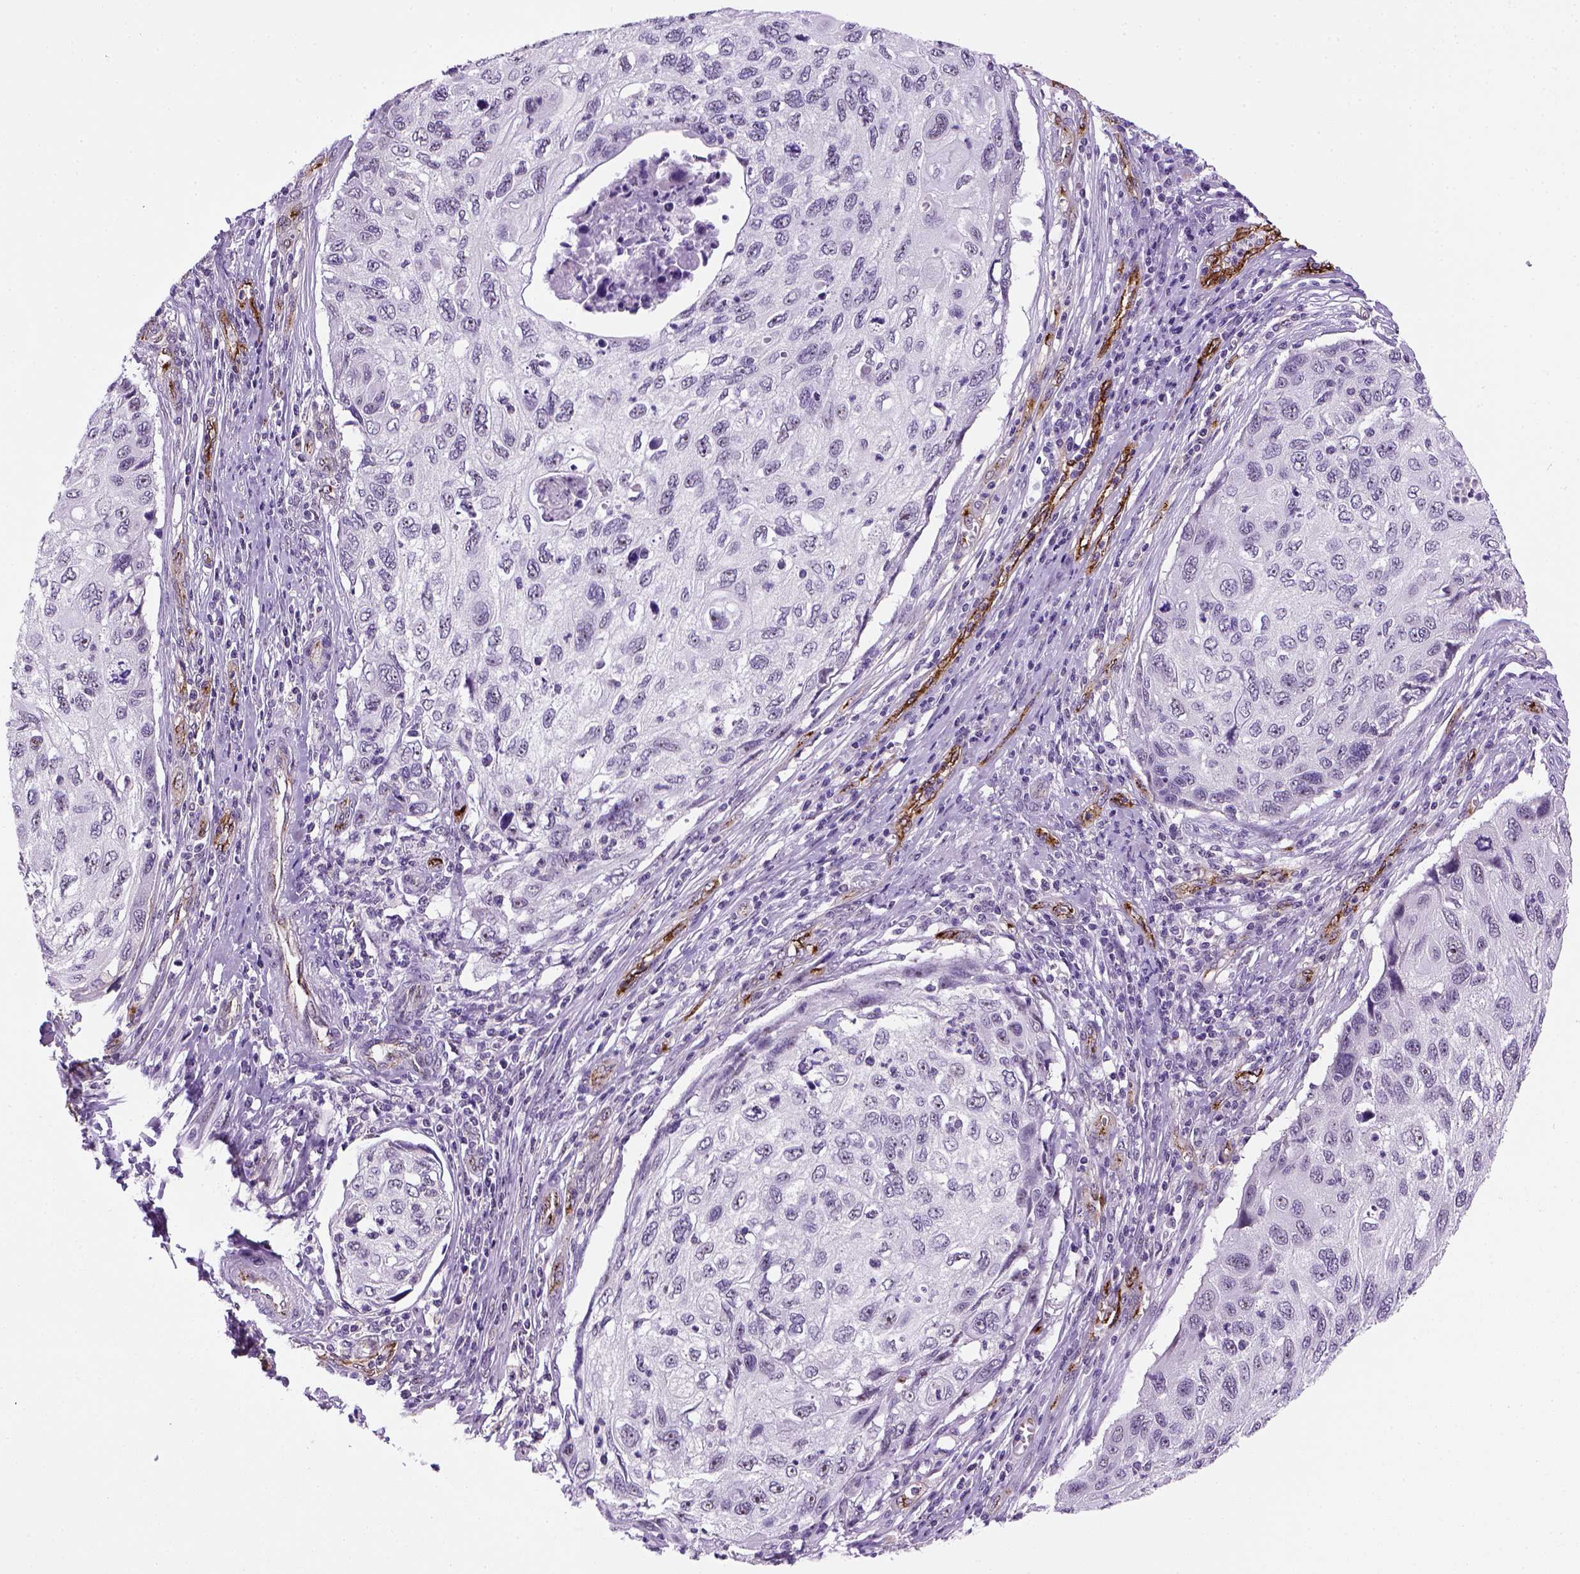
{"staining": {"intensity": "negative", "quantity": "none", "location": "none"}, "tissue": "cervical cancer", "cell_type": "Tumor cells", "image_type": "cancer", "snomed": [{"axis": "morphology", "description": "Squamous cell carcinoma, NOS"}, {"axis": "topography", "description": "Cervix"}], "caption": "This image is of cervical squamous cell carcinoma stained with immunohistochemistry to label a protein in brown with the nuclei are counter-stained blue. There is no positivity in tumor cells.", "gene": "VWF", "patient": {"sex": "female", "age": 70}}